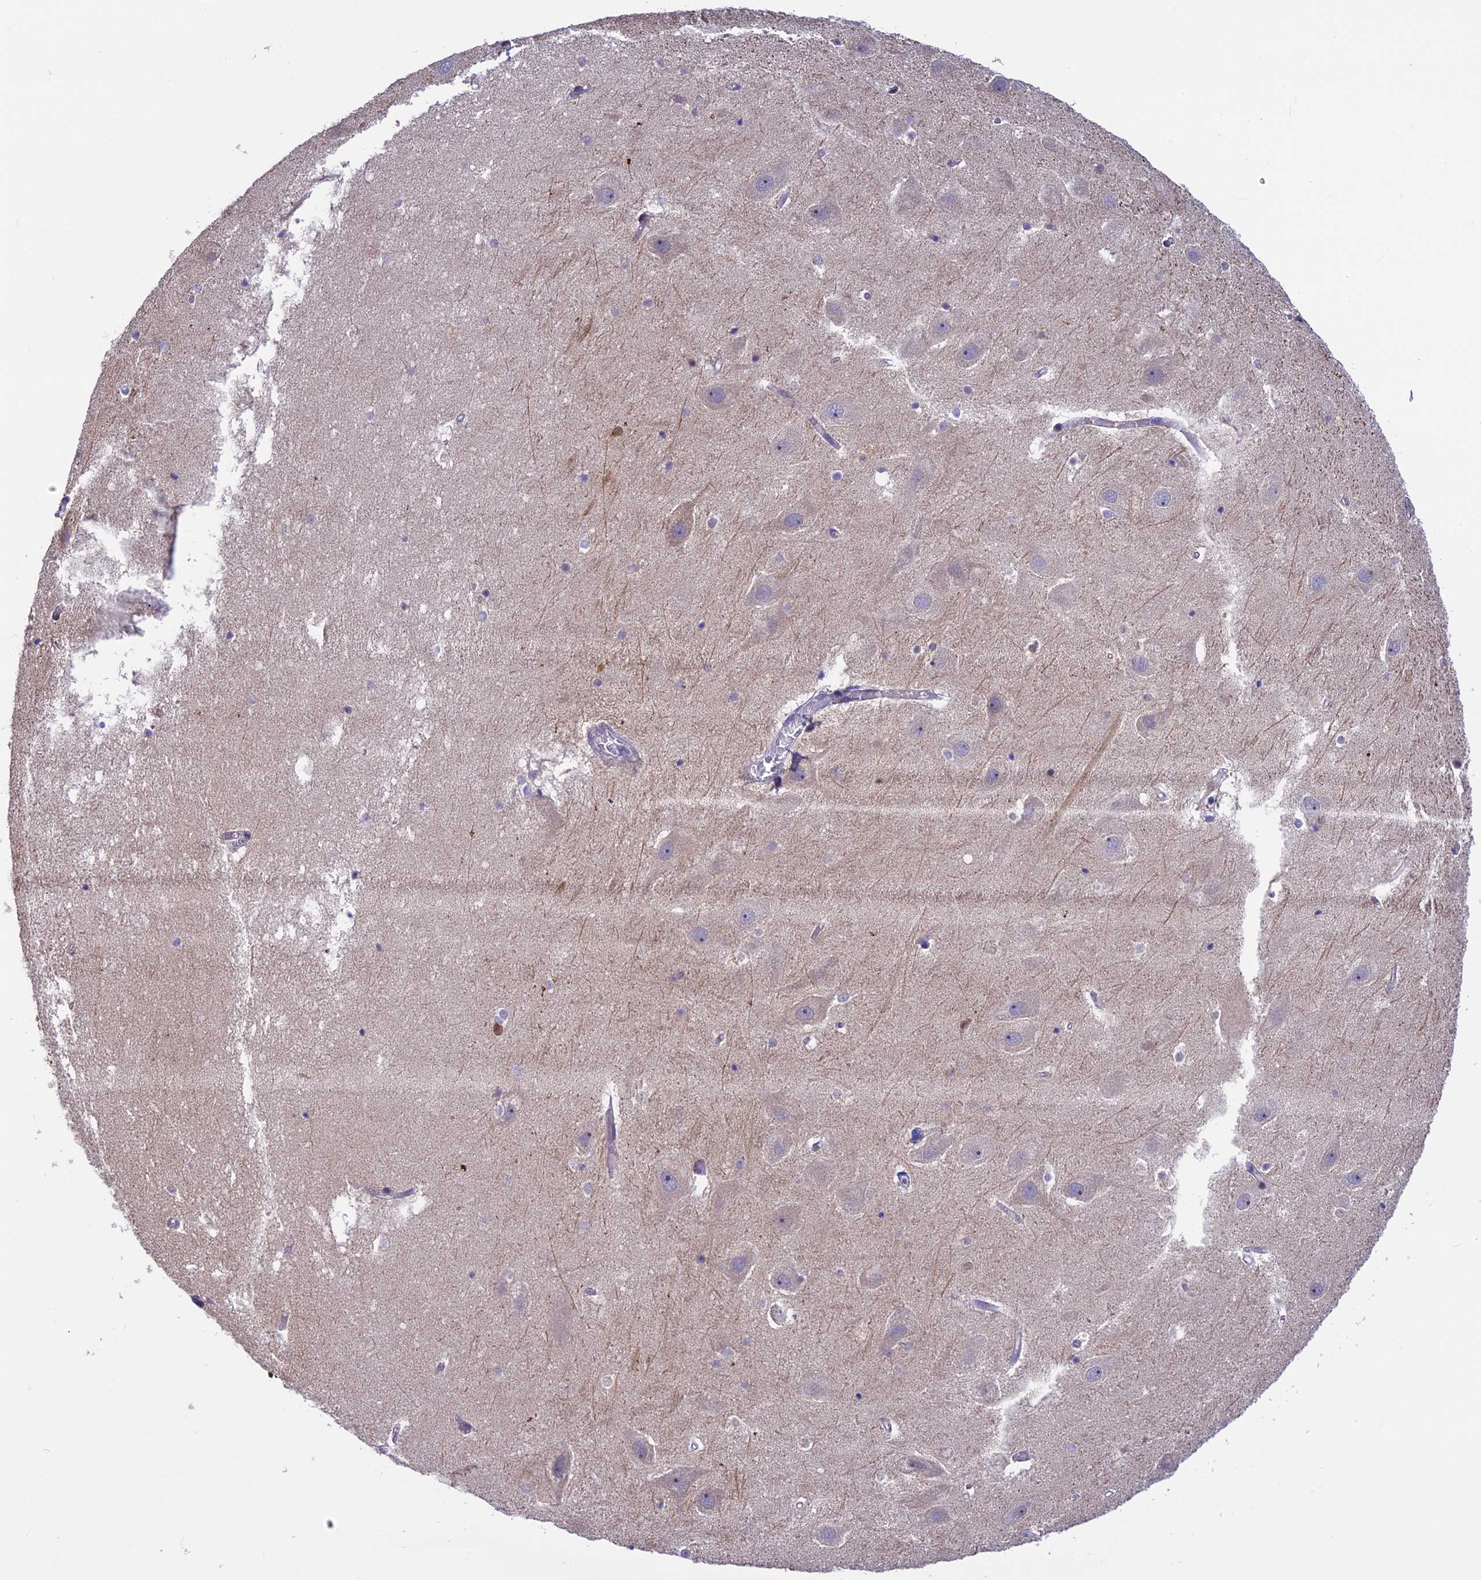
{"staining": {"intensity": "negative", "quantity": "none", "location": "none"}, "tissue": "hippocampus", "cell_type": "Glial cells", "image_type": "normal", "snomed": [{"axis": "morphology", "description": "Normal tissue, NOS"}, {"axis": "topography", "description": "Hippocampus"}], "caption": "This is an IHC image of normal hippocampus. There is no expression in glial cells.", "gene": "IGSF6", "patient": {"sex": "female", "age": 52}}